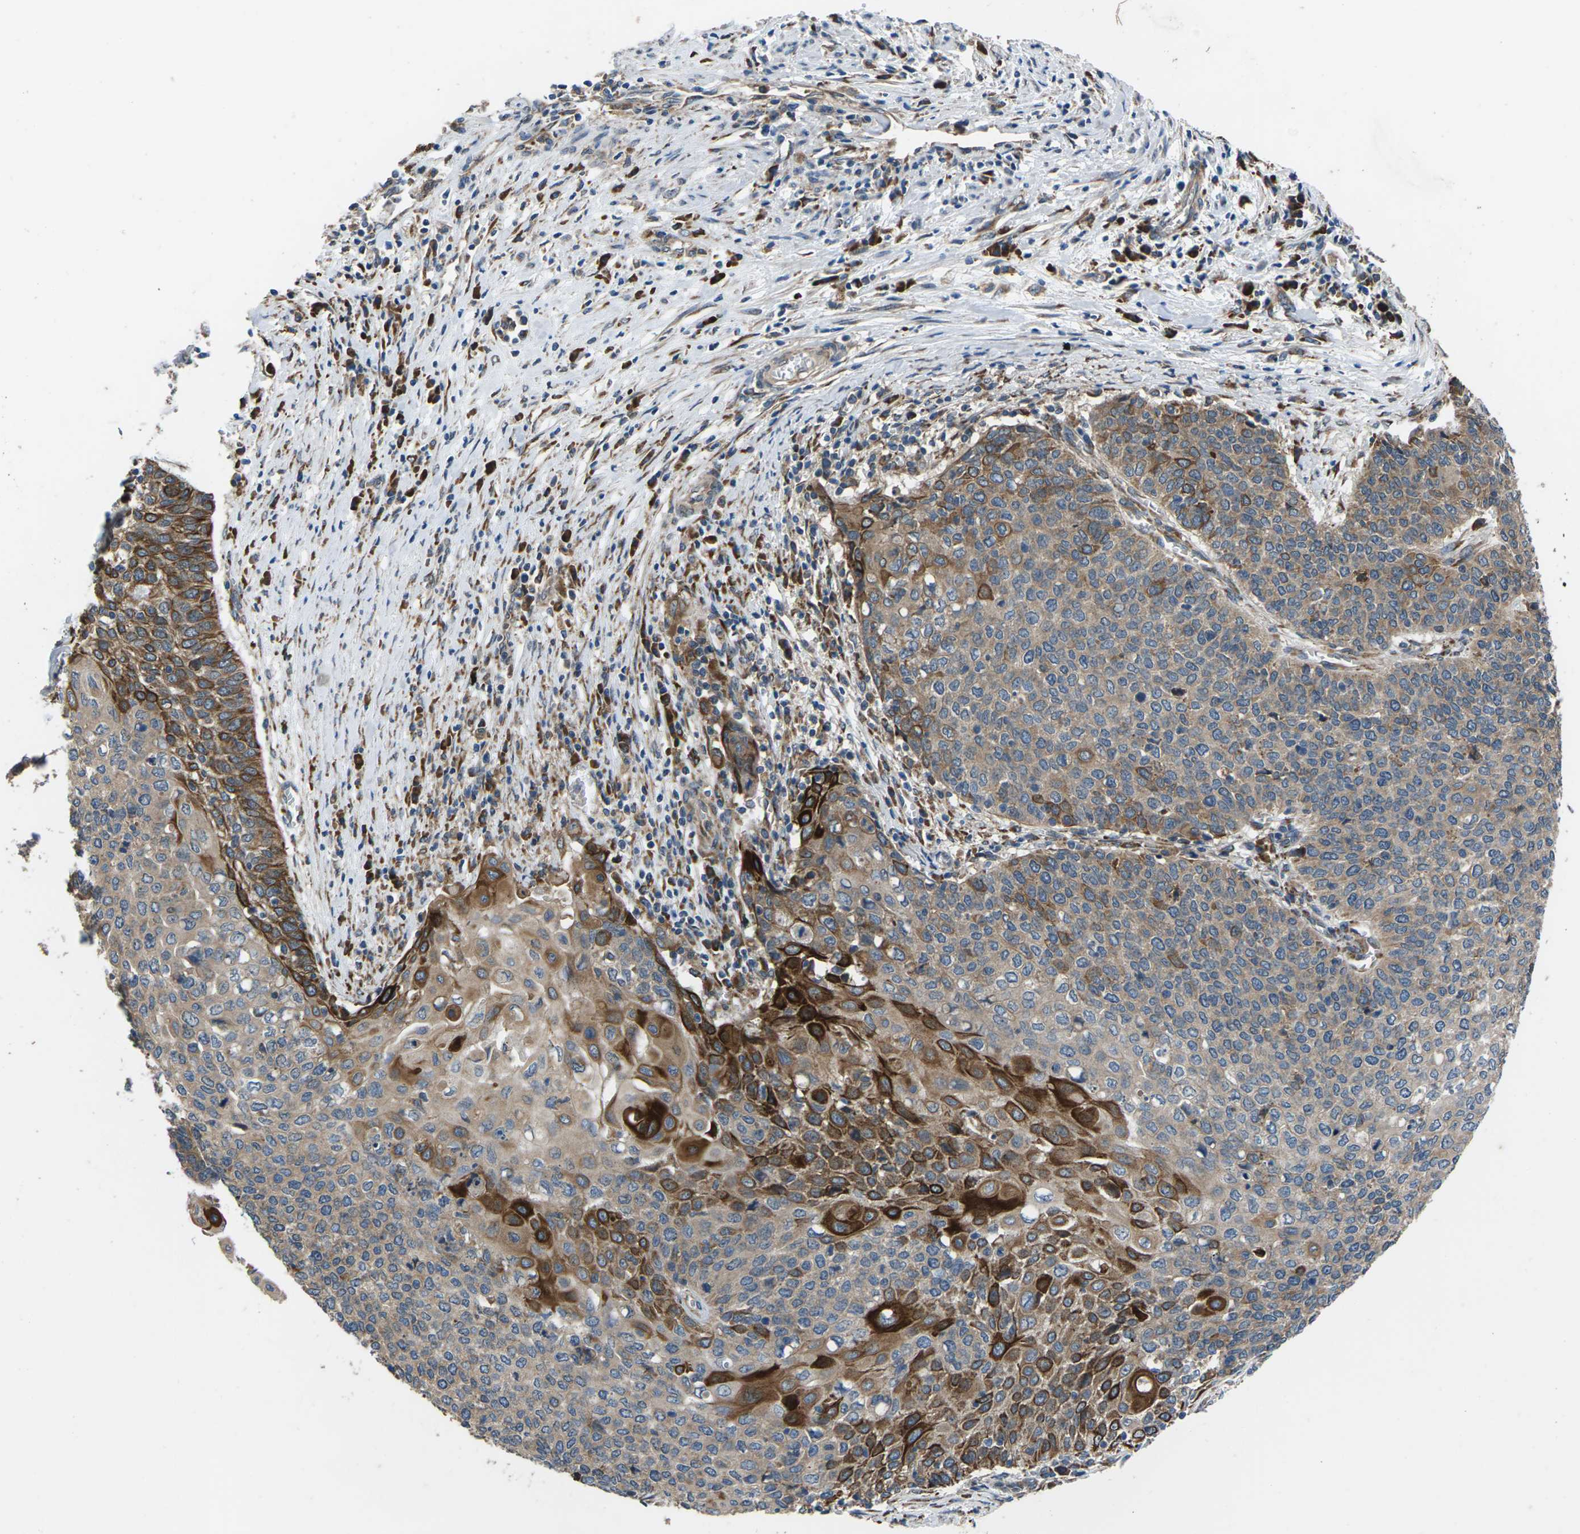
{"staining": {"intensity": "moderate", "quantity": ">75%", "location": "cytoplasmic/membranous"}, "tissue": "cervical cancer", "cell_type": "Tumor cells", "image_type": "cancer", "snomed": [{"axis": "morphology", "description": "Squamous cell carcinoma, NOS"}, {"axis": "topography", "description": "Cervix"}], "caption": "Immunohistochemical staining of human cervical squamous cell carcinoma displays moderate cytoplasmic/membranous protein expression in approximately >75% of tumor cells. The staining was performed using DAB (3,3'-diaminobenzidine), with brown indicating positive protein expression. Nuclei are stained blue with hematoxylin.", "gene": "GABRP", "patient": {"sex": "female", "age": 39}}